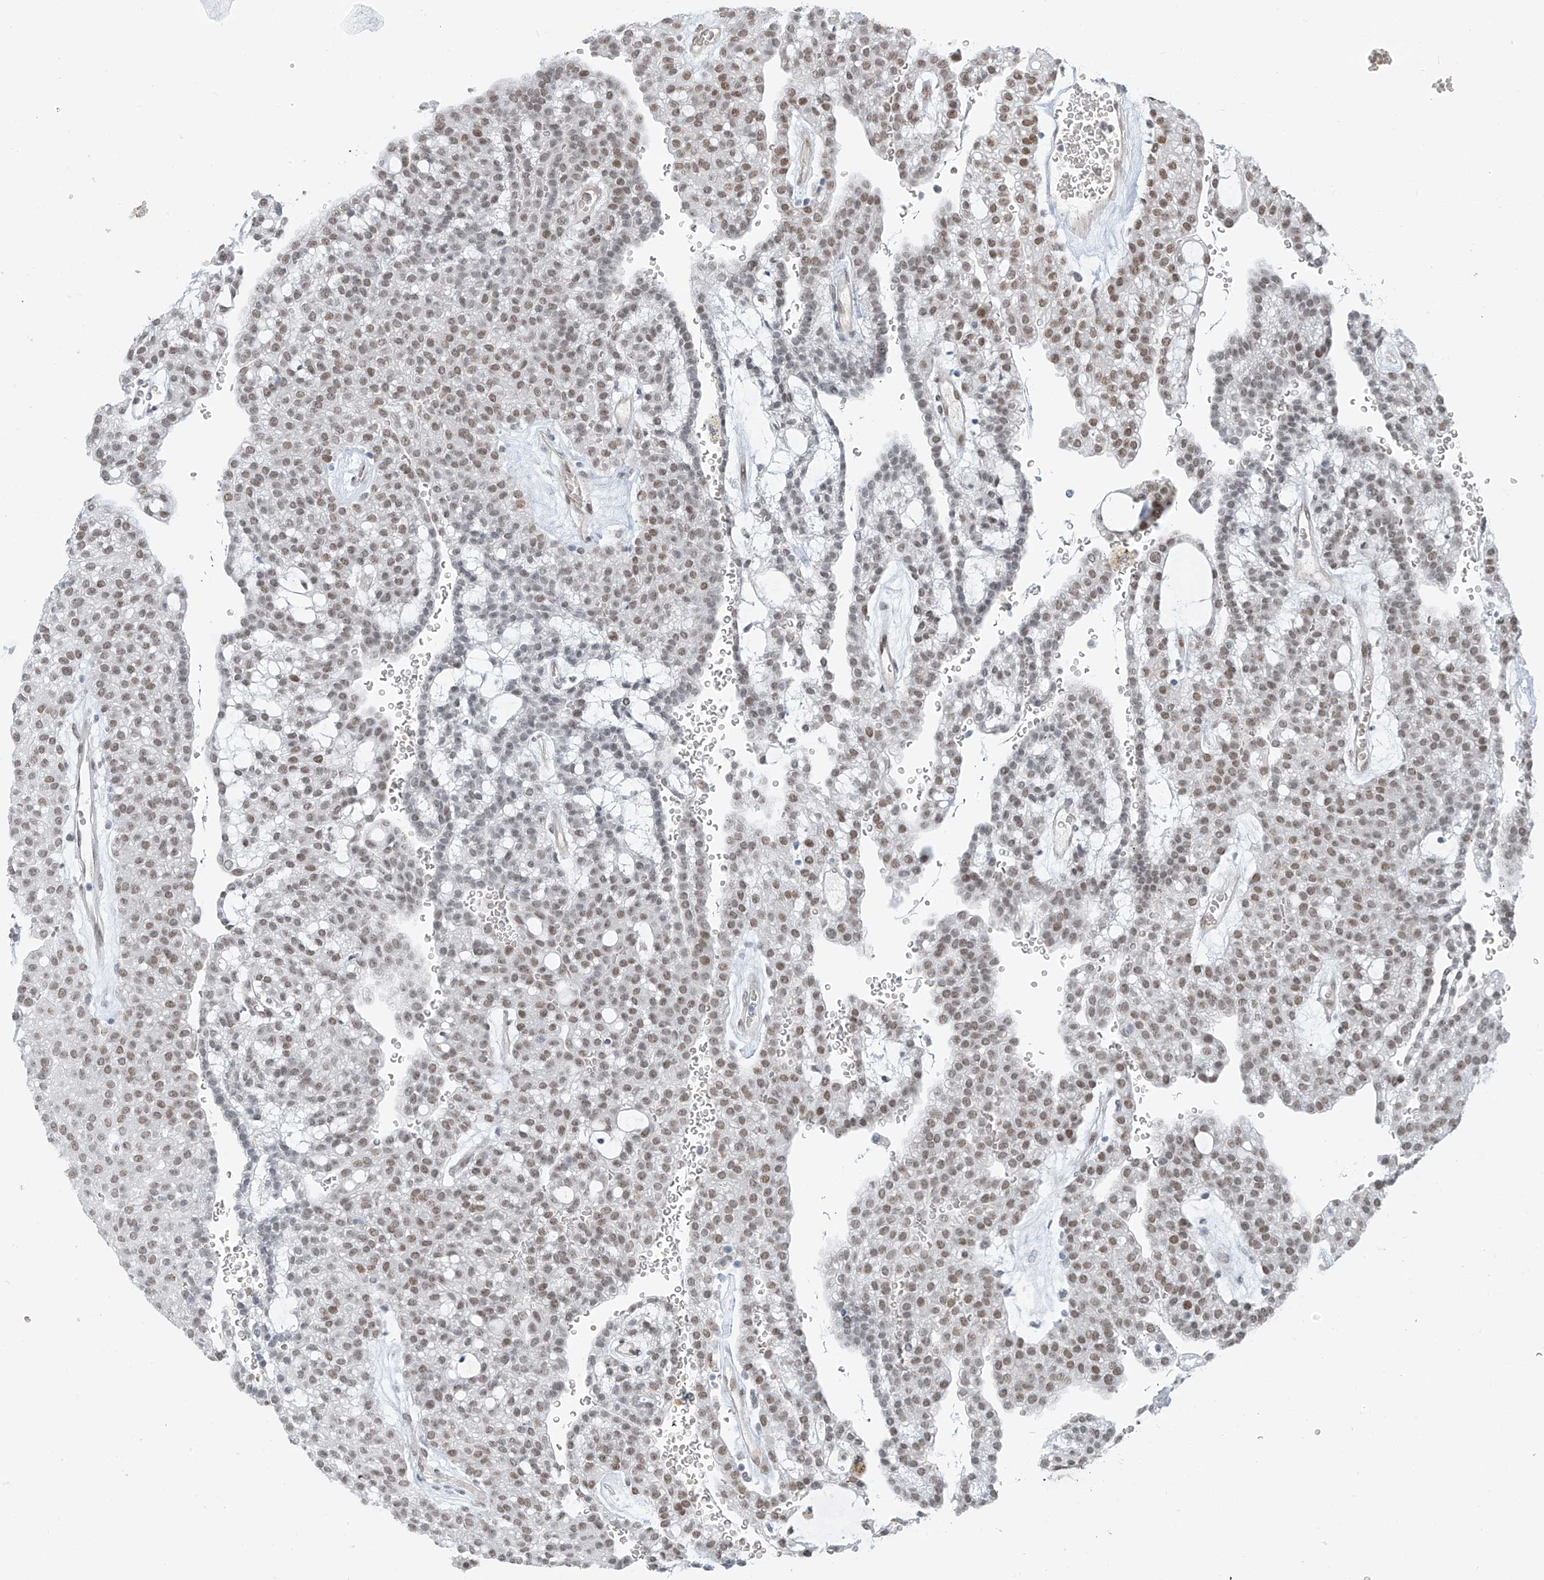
{"staining": {"intensity": "moderate", "quantity": ">75%", "location": "nuclear"}, "tissue": "renal cancer", "cell_type": "Tumor cells", "image_type": "cancer", "snomed": [{"axis": "morphology", "description": "Adenocarcinoma, NOS"}, {"axis": "topography", "description": "Kidney"}], "caption": "About >75% of tumor cells in renal adenocarcinoma show moderate nuclear protein expression as visualized by brown immunohistochemical staining.", "gene": "MCM9", "patient": {"sex": "male", "age": 63}}